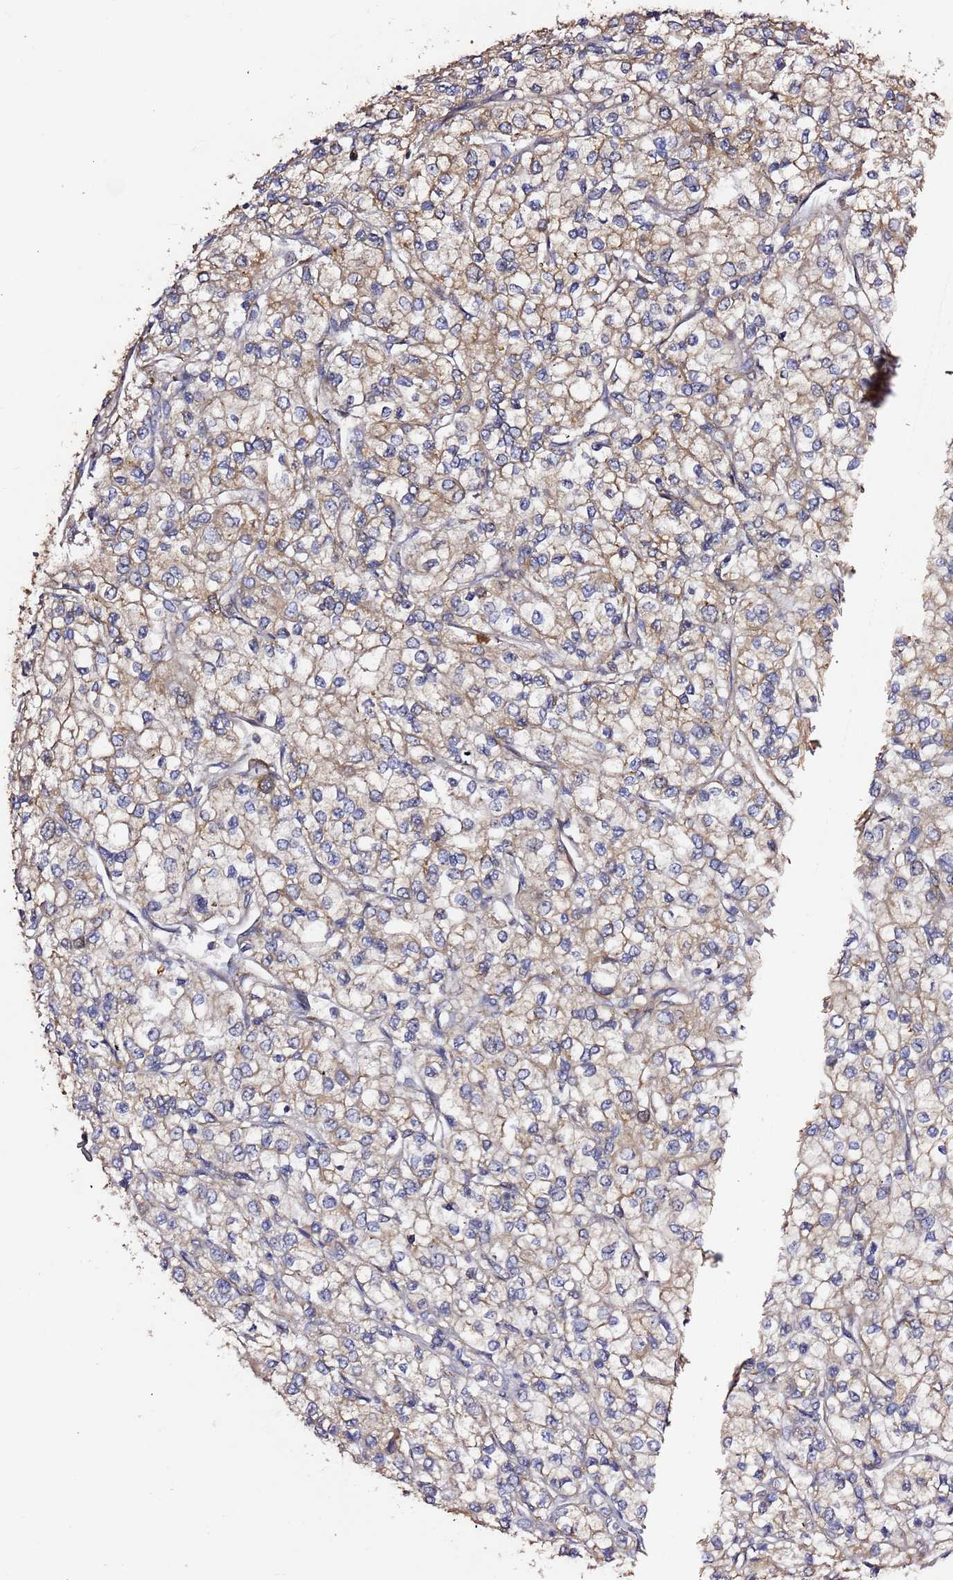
{"staining": {"intensity": "weak", "quantity": "25%-75%", "location": "cytoplasmic/membranous"}, "tissue": "renal cancer", "cell_type": "Tumor cells", "image_type": "cancer", "snomed": [{"axis": "morphology", "description": "Adenocarcinoma, NOS"}, {"axis": "topography", "description": "Kidney"}], "caption": "Adenocarcinoma (renal) stained for a protein exhibits weak cytoplasmic/membranous positivity in tumor cells.", "gene": "HSD17B7", "patient": {"sex": "male", "age": 80}}